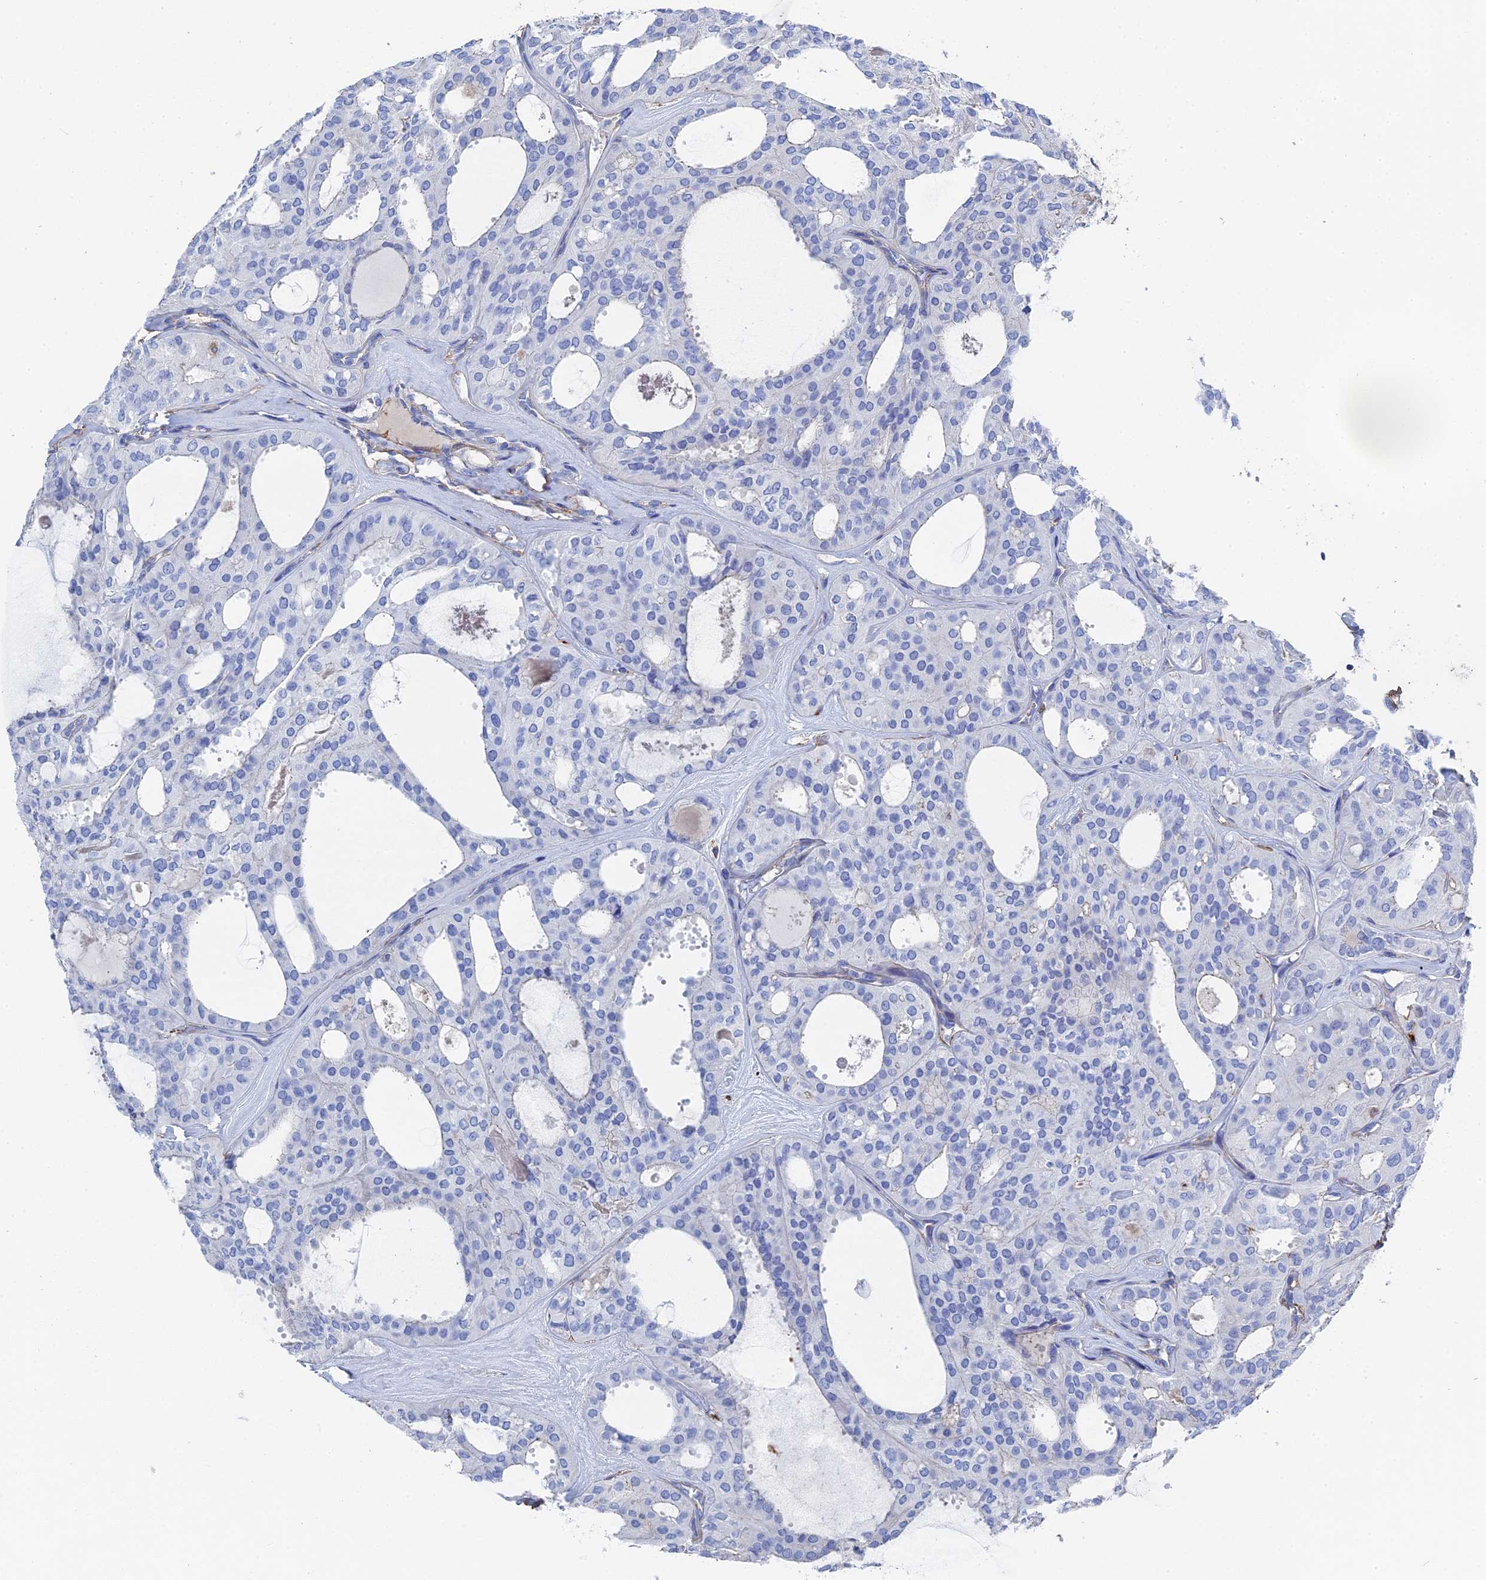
{"staining": {"intensity": "negative", "quantity": "none", "location": "none"}, "tissue": "thyroid cancer", "cell_type": "Tumor cells", "image_type": "cancer", "snomed": [{"axis": "morphology", "description": "Follicular adenoma carcinoma, NOS"}, {"axis": "topography", "description": "Thyroid gland"}], "caption": "Human follicular adenoma carcinoma (thyroid) stained for a protein using immunohistochemistry (IHC) shows no expression in tumor cells.", "gene": "STRA6", "patient": {"sex": "male", "age": 75}}